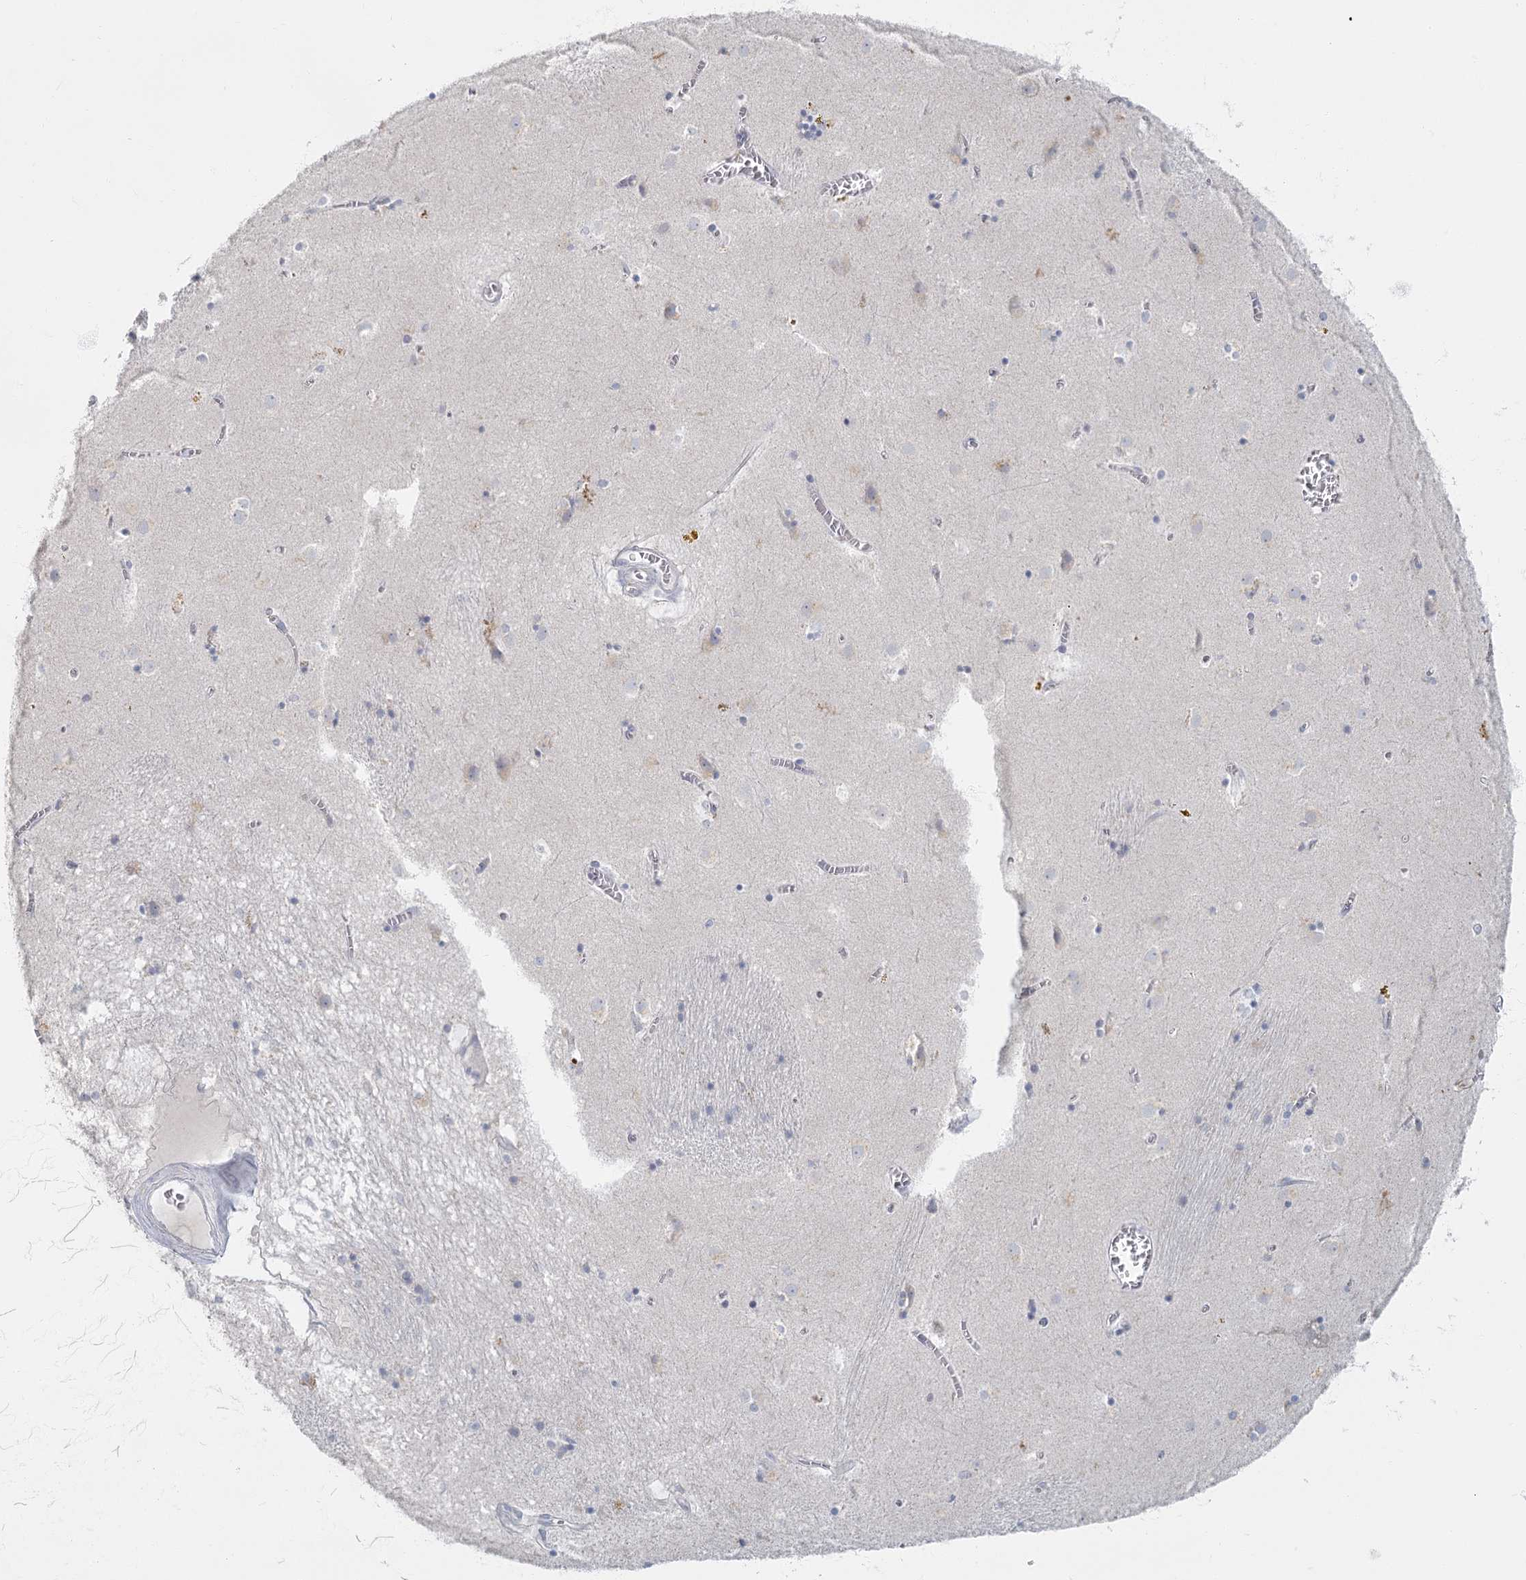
{"staining": {"intensity": "negative", "quantity": "none", "location": "none"}, "tissue": "caudate", "cell_type": "Glial cells", "image_type": "normal", "snomed": [{"axis": "morphology", "description": "Normal tissue, NOS"}, {"axis": "topography", "description": "Lateral ventricle wall"}], "caption": "Micrograph shows no protein expression in glial cells of normal caudate.", "gene": "FAM110C", "patient": {"sex": "male", "age": 70}}